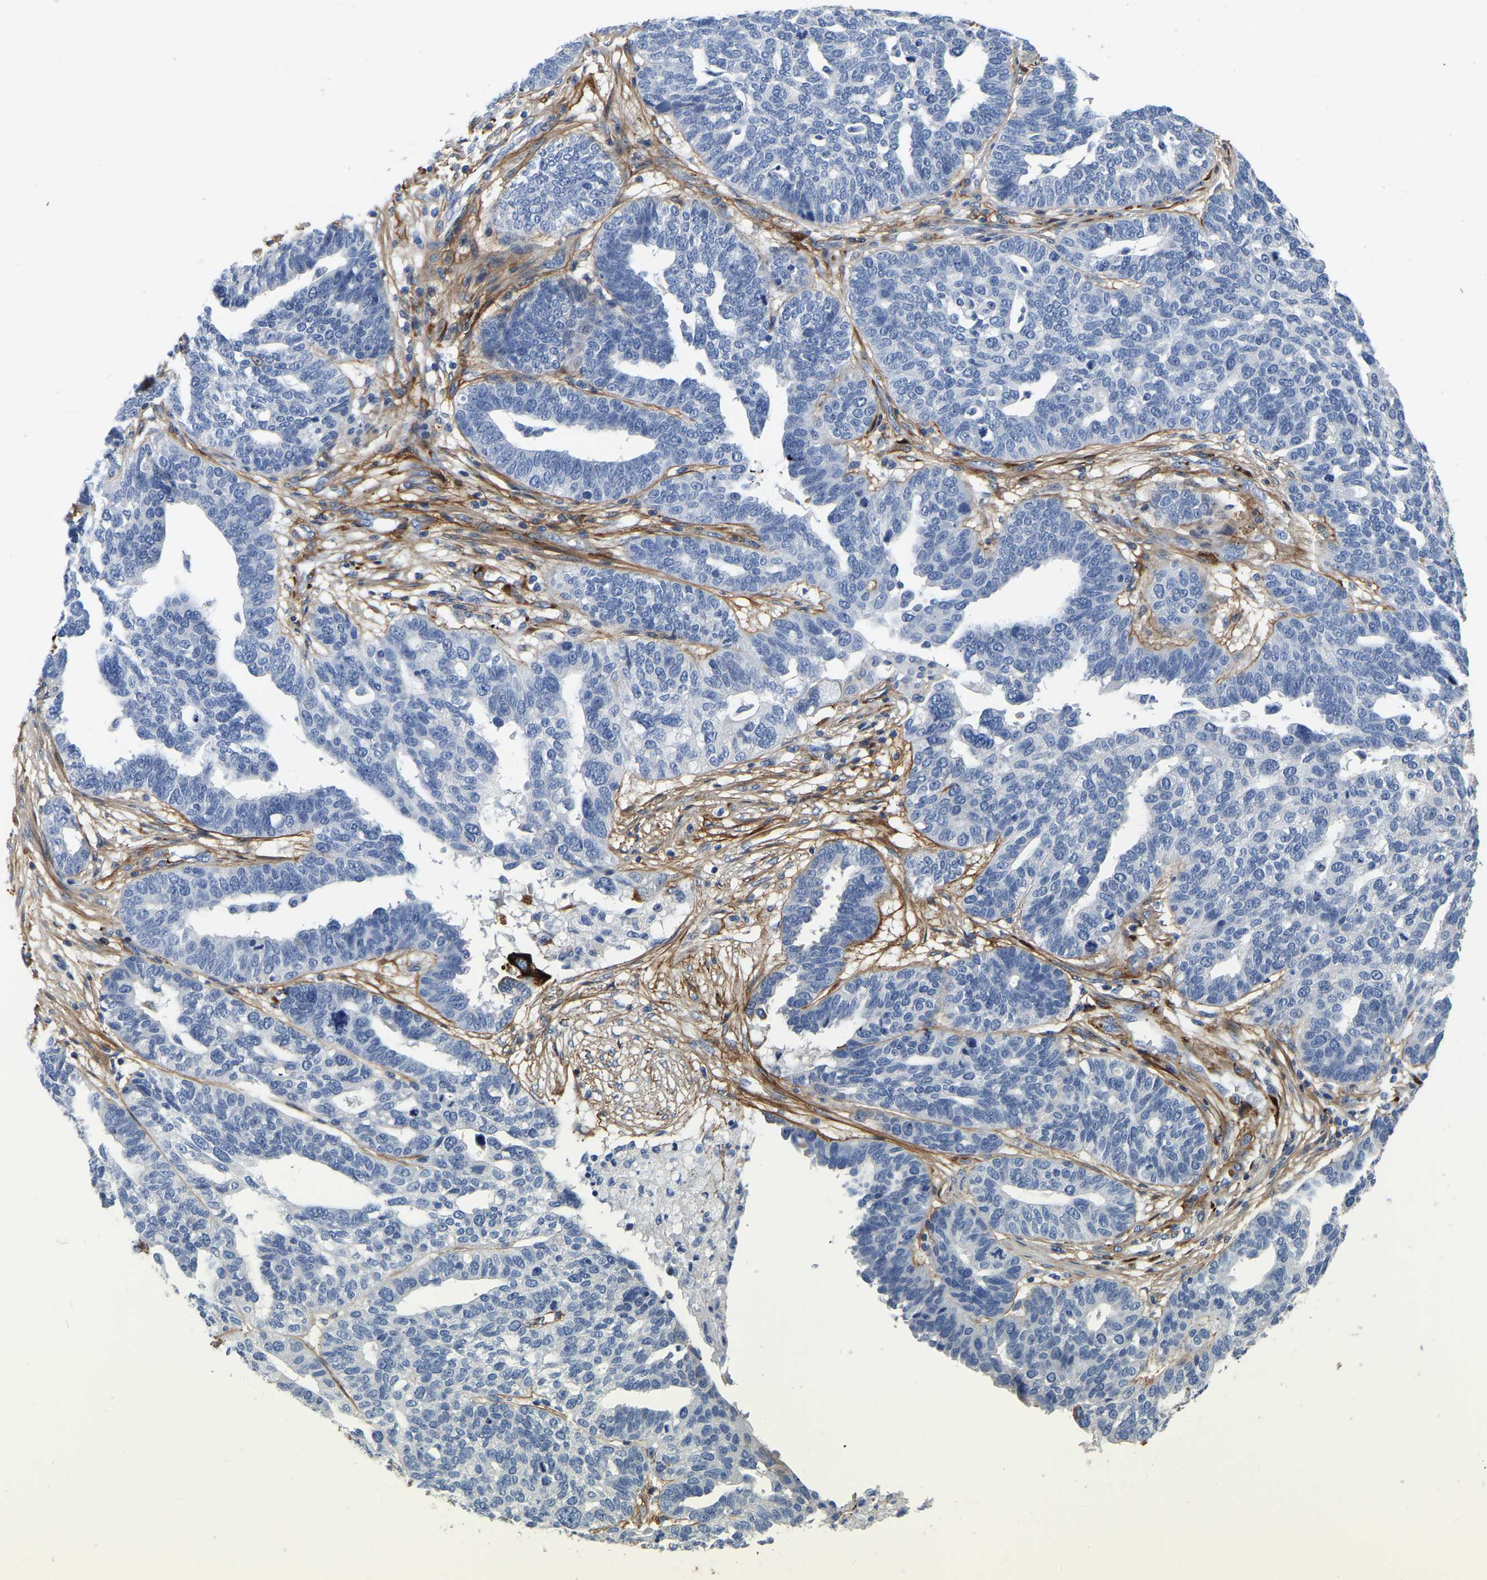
{"staining": {"intensity": "negative", "quantity": "none", "location": "none"}, "tissue": "ovarian cancer", "cell_type": "Tumor cells", "image_type": "cancer", "snomed": [{"axis": "morphology", "description": "Cystadenocarcinoma, serous, NOS"}, {"axis": "topography", "description": "Ovary"}], "caption": "Ovarian serous cystadenocarcinoma stained for a protein using immunohistochemistry demonstrates no expression tumor cells.", "gene": "COL6A1", "patient": {"sex": "female", "age": 59}}